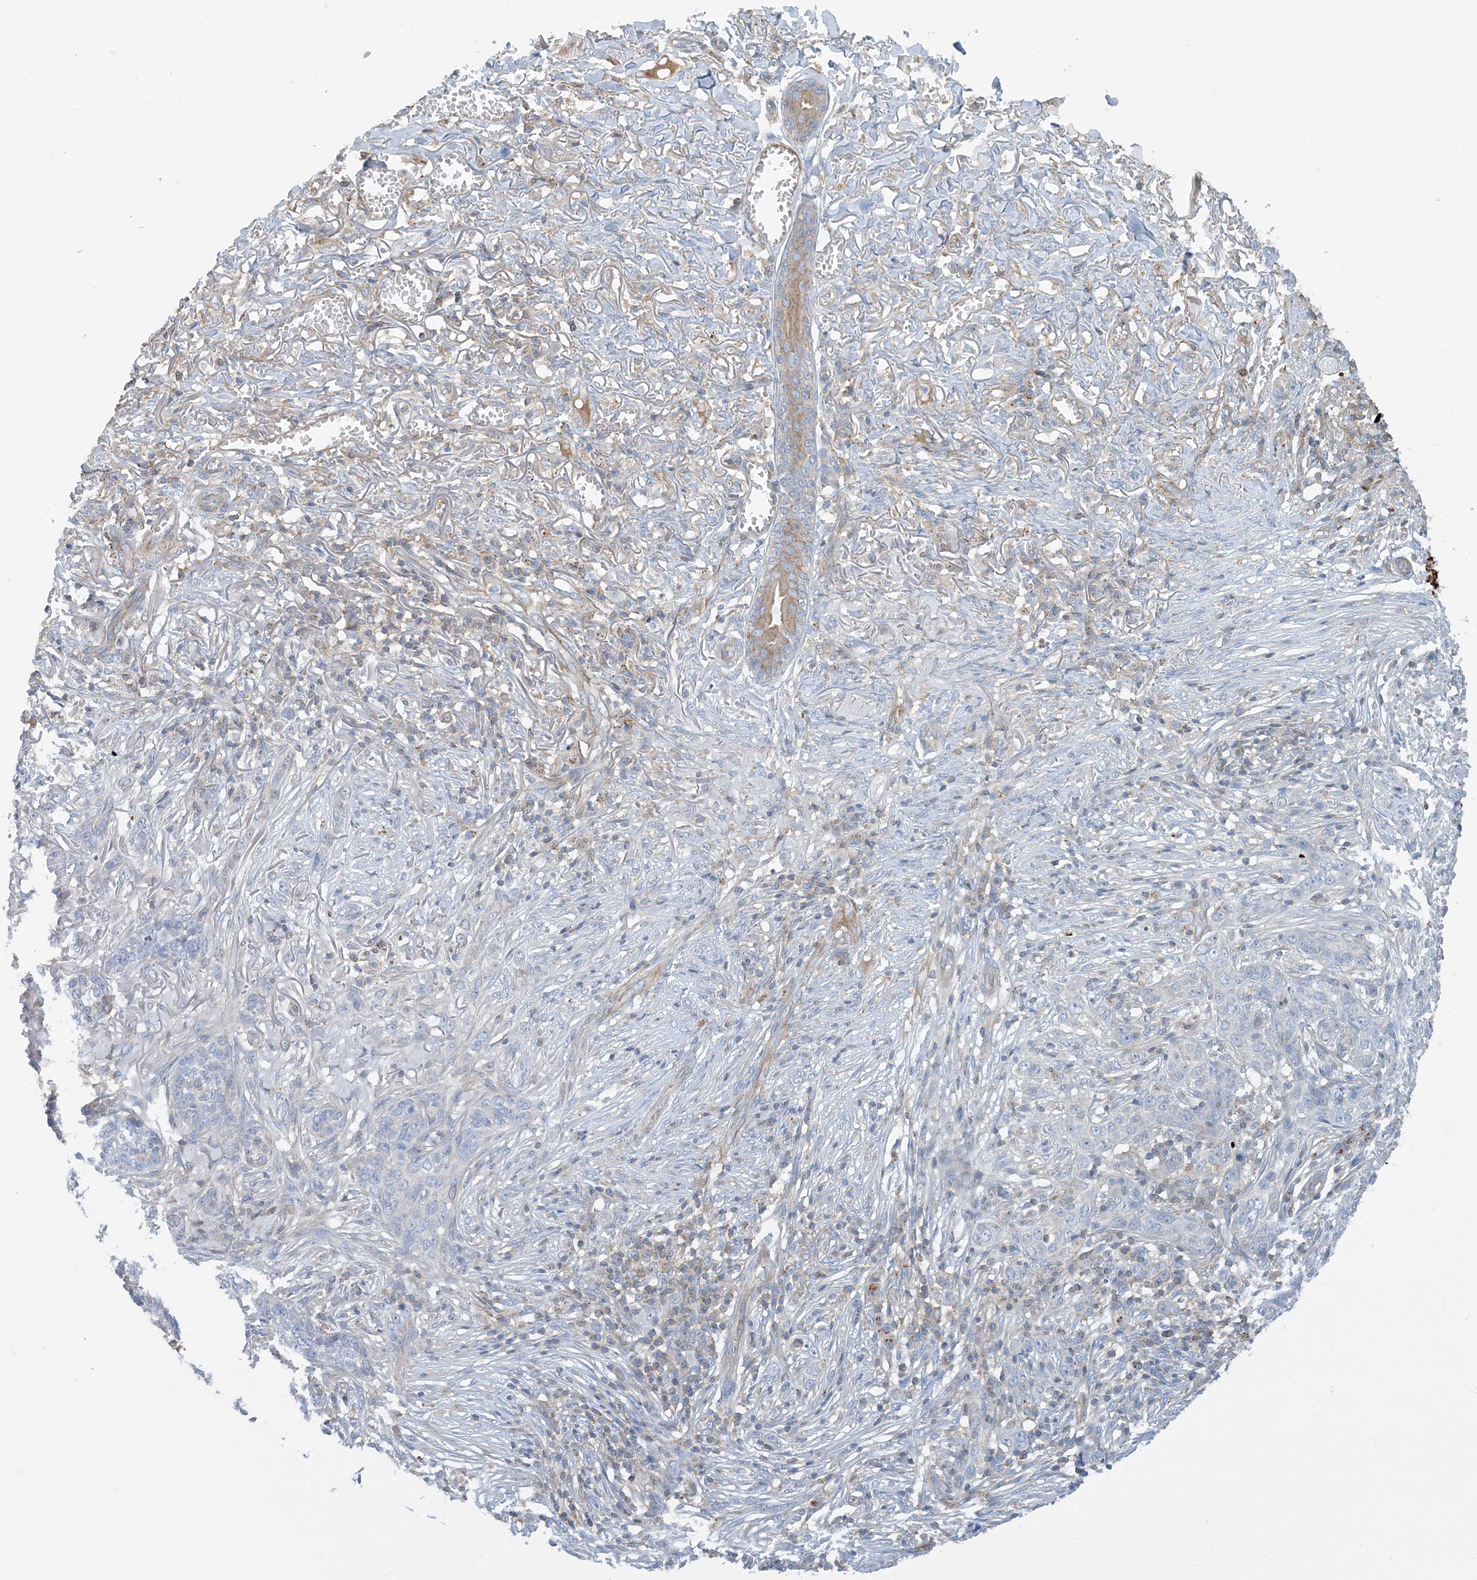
{"staining": {"intensity": "weak", "quantity": "<25%", "location": "cytoplasmic/membranous"}, "tissue": "skin cancer", "cell_type": "Tumor cells", "image_type": "cancer", "snomed": [{"axis": "morphology", "description": "Basal cell carcinoma"}, {"axis": "topography", "description": "Skin"}], "caption": "A photomicrograph of human skin basal cell carcinoma is negative for staining in tumor cells.", "gene": "CALHM5", "patient": {"sex": "male", "age": 85}}